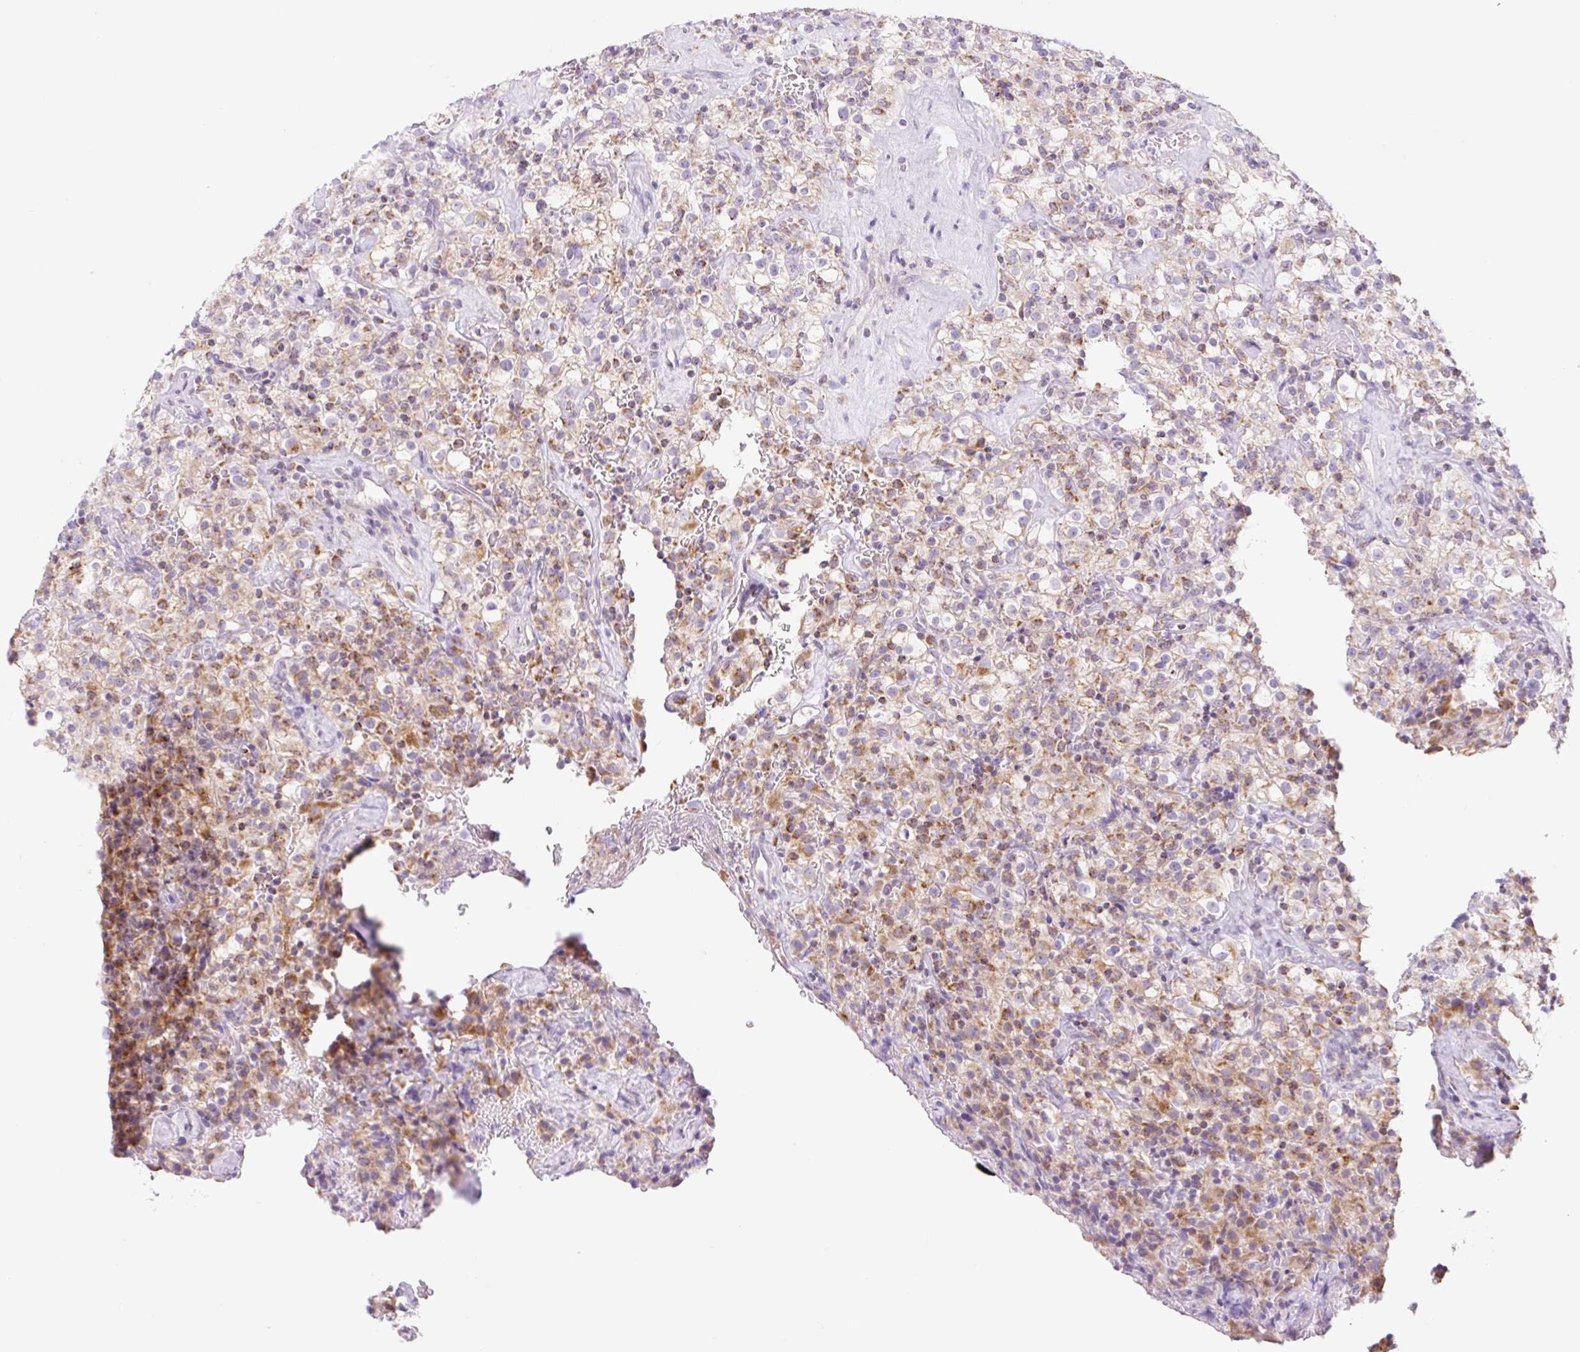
{"staining": {"intensity": "moderate", "quantity": ">75%", "location": "cytoplasmic/membranous"}, "tissue": "renal cancer", "cell_type": "Tumor cells", "image_type": "cancer", "snomed": [{"axis": "morphology", "description": "Adenocarcinoma, NOS"}, {"axis": "topography", "description": "Kidney"}], "caption": "A brown stain shows moderate cytoplasmic/membranous positivity of a protein in human renal adenocarcinoma tumor cells.", "gene": "FOCAD", "patient": {"sex": "female", "age": 74}}